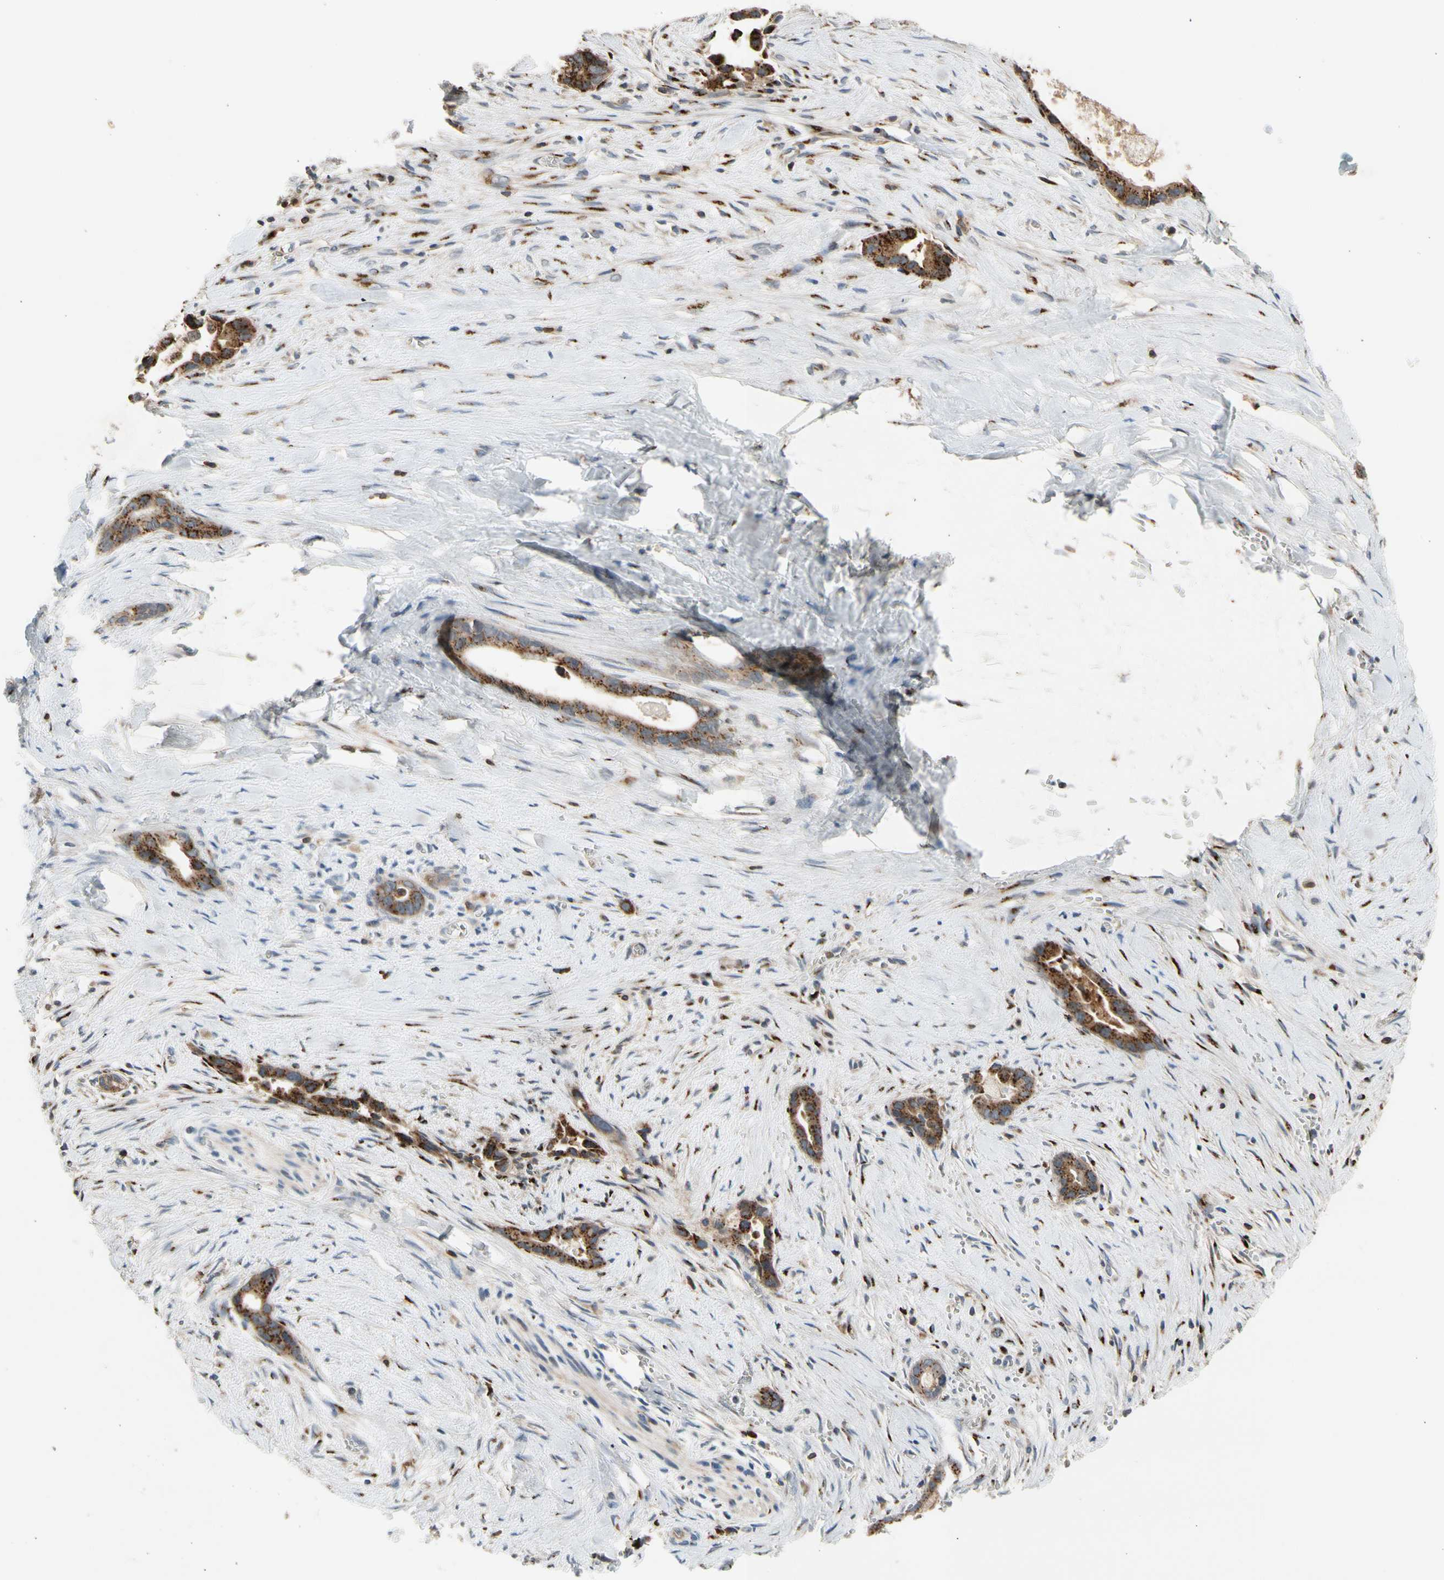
{"staining": {"intensity": "moderate", "quantity": ">75%", "location": "cytoplasmic/membranous"}, "tissue": "liver cancer", "cell_type": "Tumor cells", "image_type": "cancer", "snomed": [{"axis": "morphology", "description": "Cholangiocarcinoma"}, {"axis": "topography", "description": "Liver"}], "caption": "Brown immunohistochemical staining in liver cholangiocarcinoma reveals moderate cytoplasmic/membranous staining in about >75% of tumor cells. The staining was performed using DAB, with brown indicating positive protein expression. Nuclei are stained blue with hematoxylin.", "gene": "GALNT5", "patient": {"sex": "female", "age": 55}}